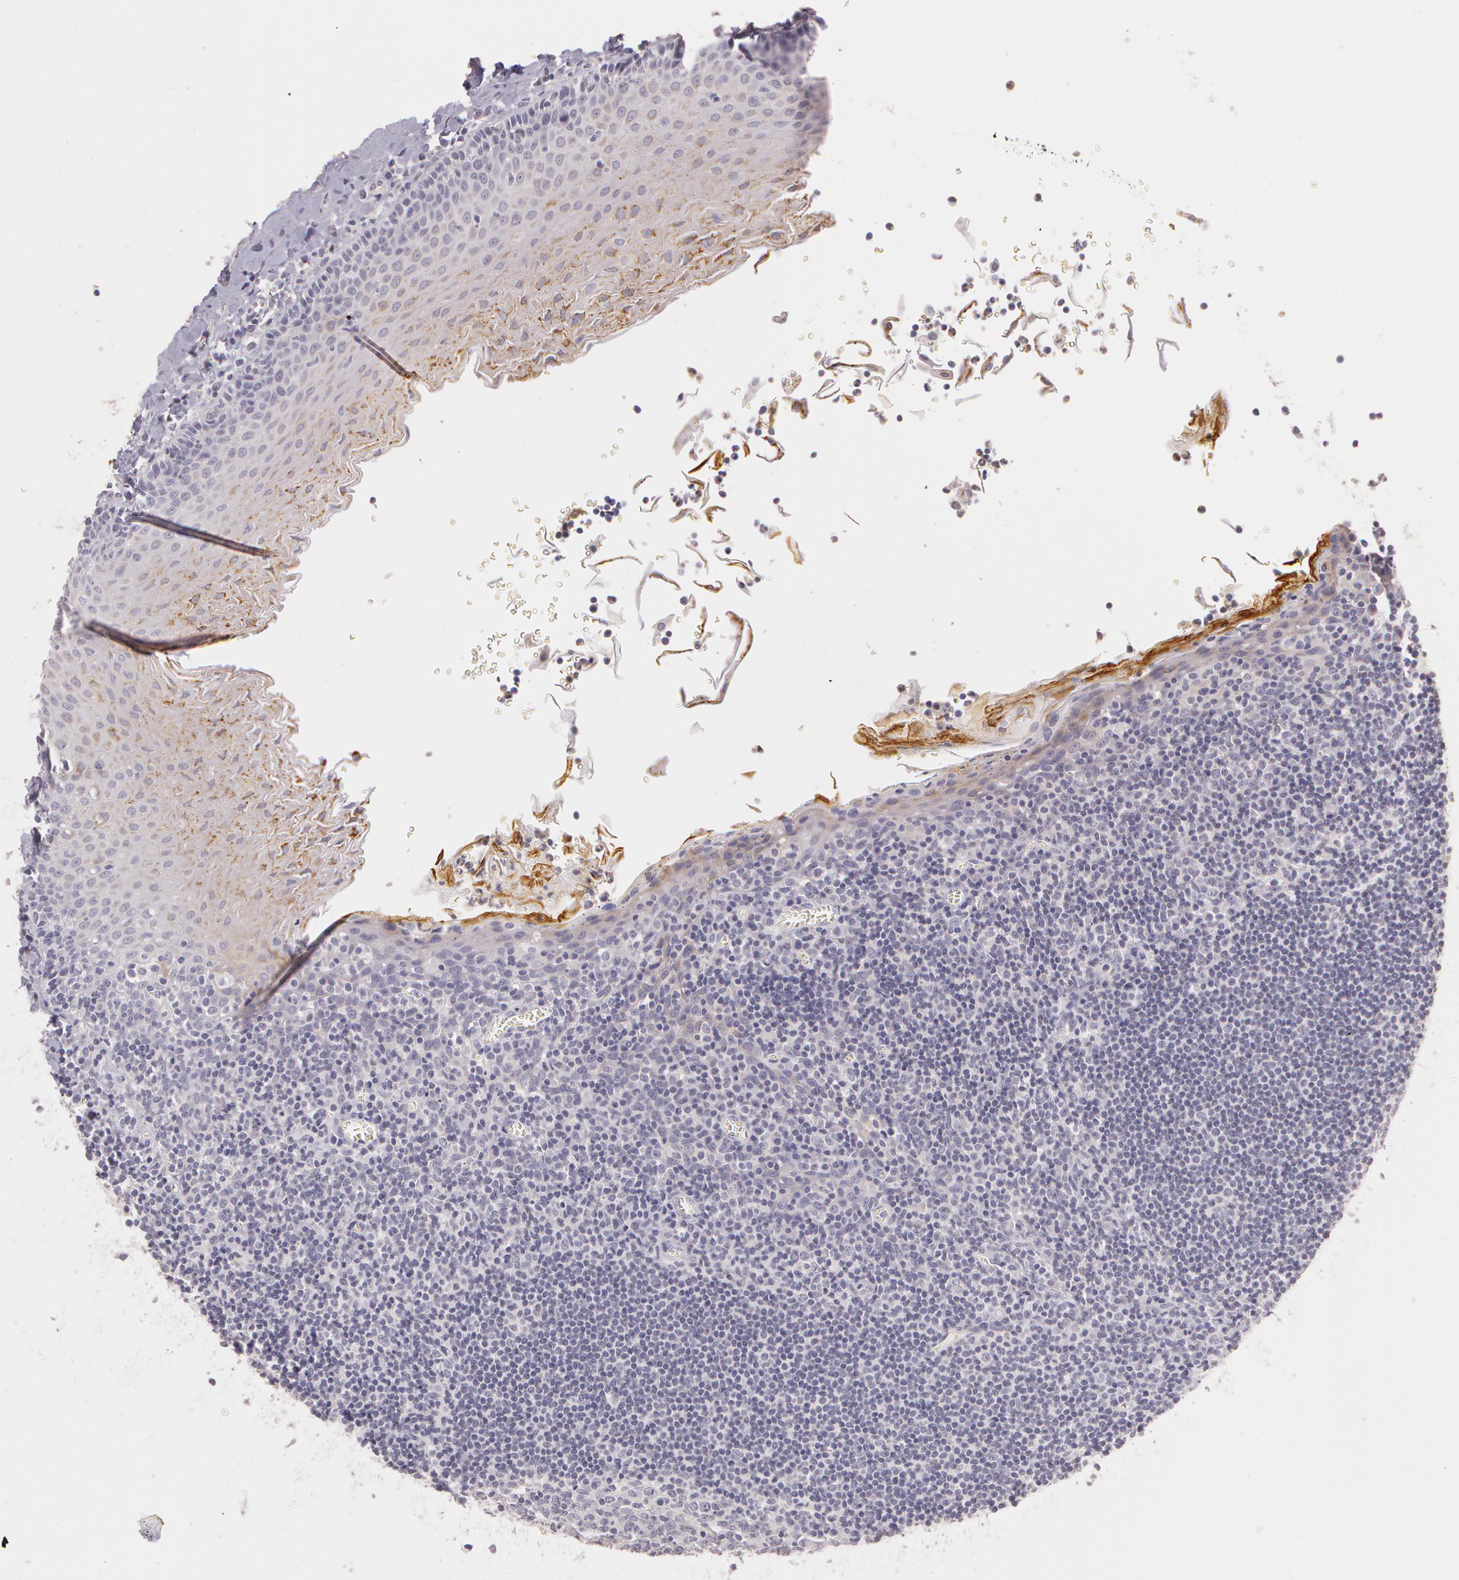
{"staining": {"intensity": "weak", "quantity": "25%-75%", "location": "cytoplasmic/membranous"}, "tissue": "oral mucosa", "cell_type": "Squamous epithelial cells", "image_type": "normal", "snomed": [{"axis": "morphology", "description": "Normal tissue, NOS"}, {"axis": "topography", "description": "Oral tissue"}], "caption": "IHC staining of benign oral mucosa, which displays low levels of weak cytoplasmic/membranous positivity in about 25%-75% of squamous epithelial cells indicating weak cytoplasmic/membranous protein positivity. The staining was performed using DAB (brown) for protein detection and nuclei were counterstained in hematoxylin (blue).", "gene": "G2E3", "patient": {"sex": "male", "age": 20}}